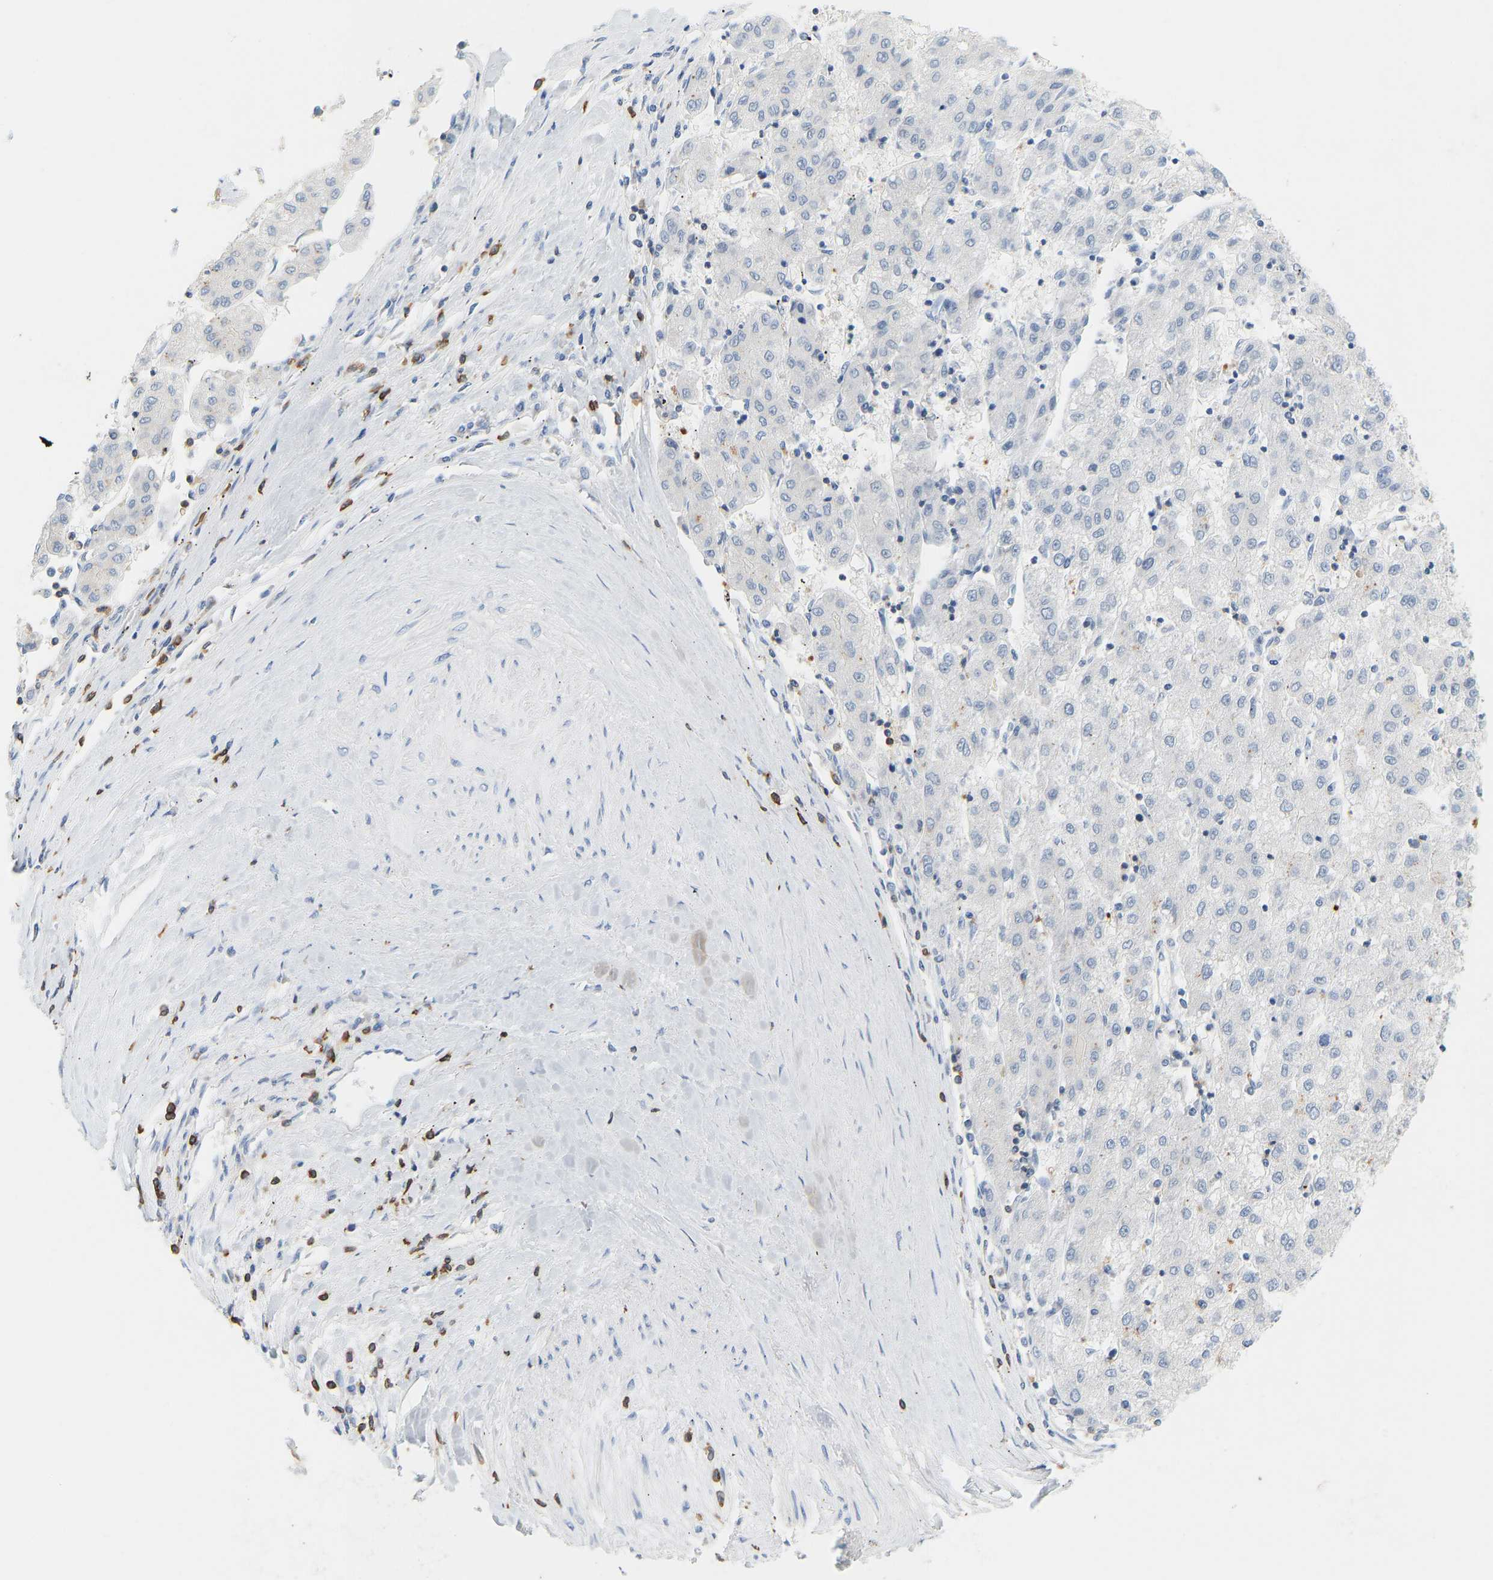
{"staining": {"intensity": "negative", "quantity": "none", "location": "none"}, "tissue": "liver cancer", "cell_type": "Tumor cells", "image_type": "cancer", "snomed": [{"axis": "morphology", "description": "Carcinoma, Hepatocellular, NOS"}, {"axis": "topography", "description": "Liver"}], "caption": "Immunohistochemistry of liver hepatocellular carcinoma displays no positivity in tumor cells.", "gene": "EVL", "patient": {"sex": "male", "age": 72}}